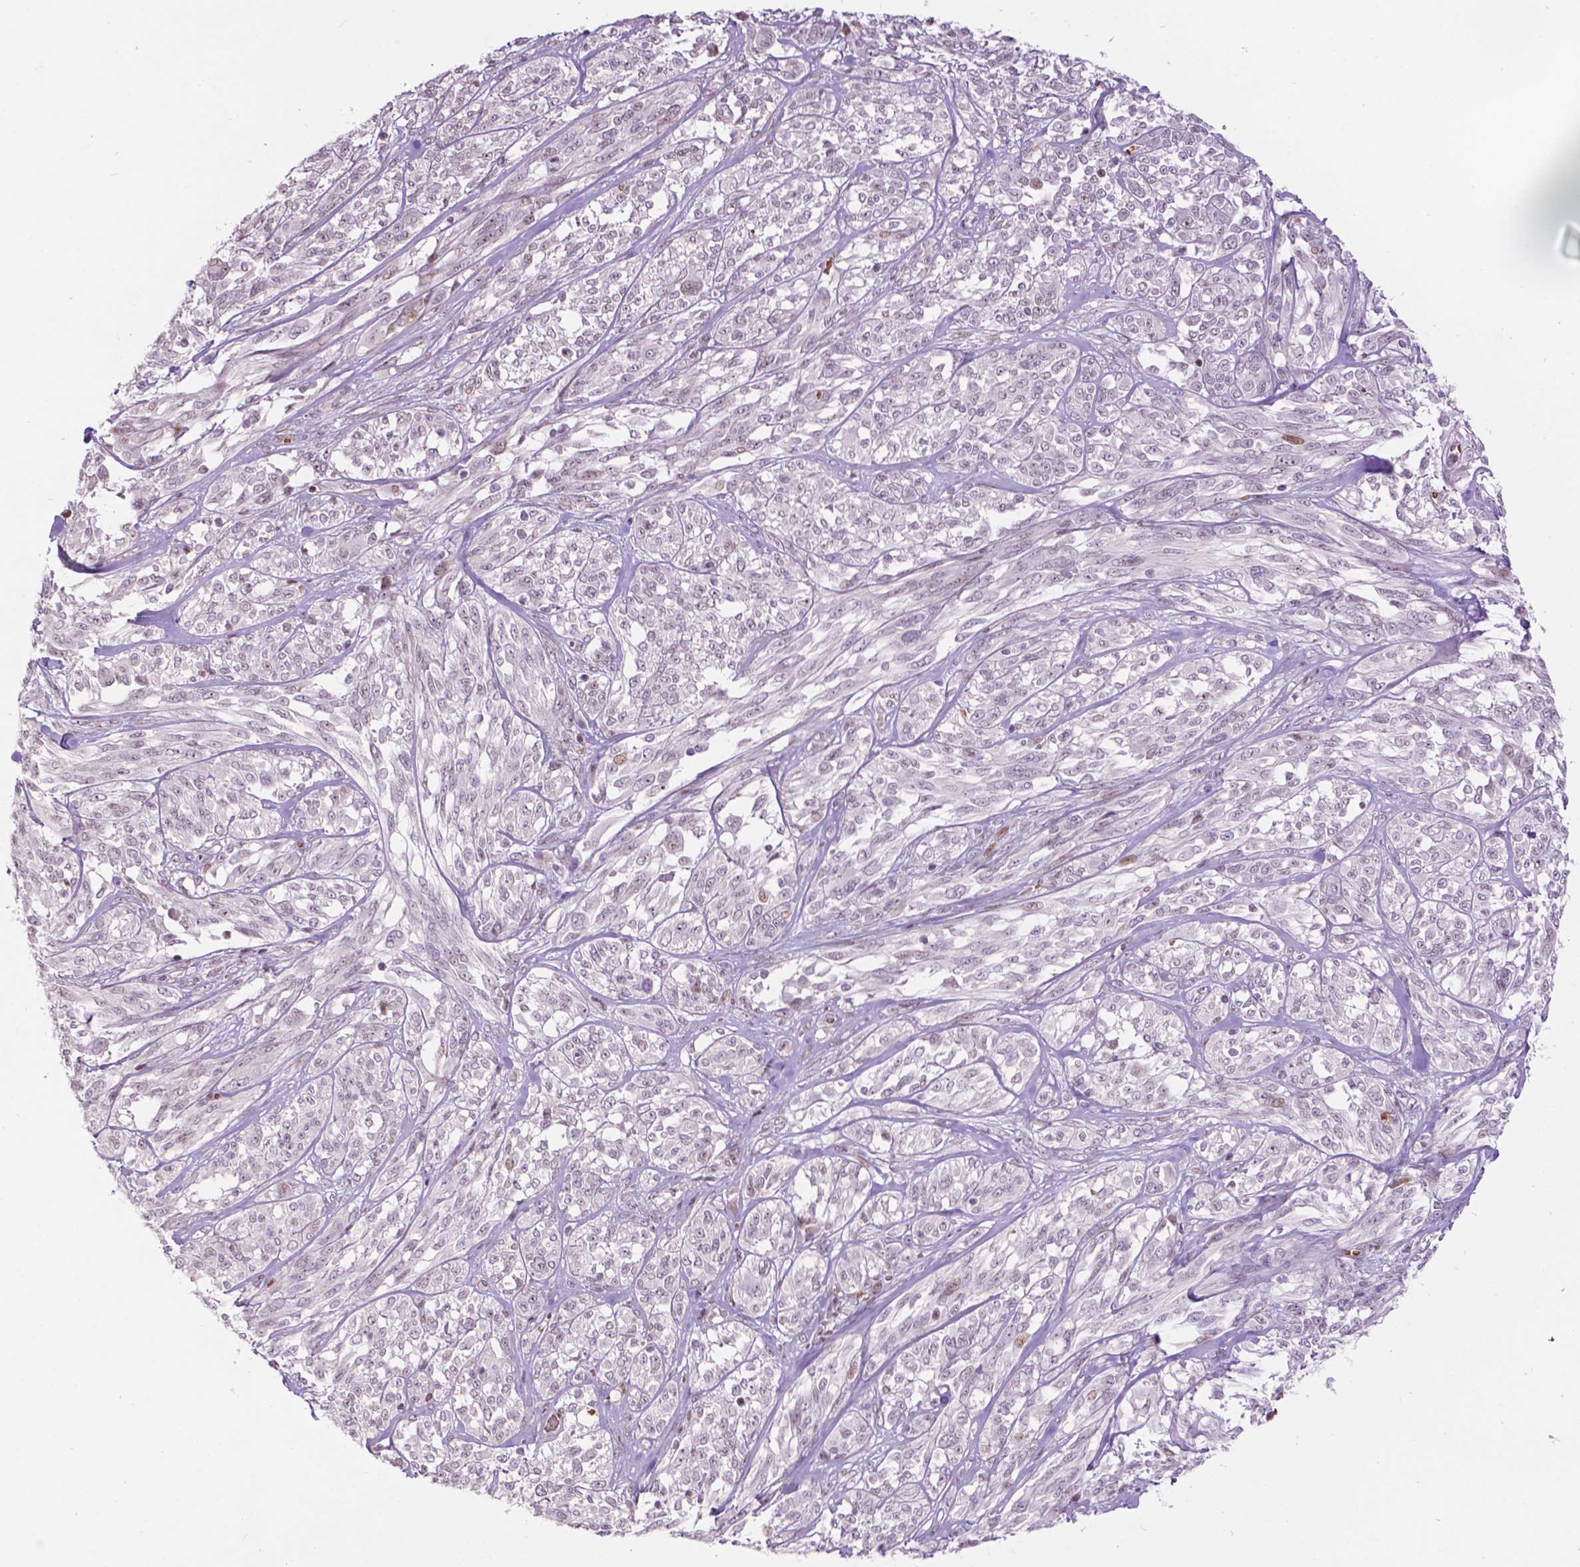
{"staining": {"intensity": "negative", "quantity": "none", "location": "none"}, "tissue": "melanoma", "cell_type": "Tumor cells", "image_type": "cancer", "snomed": [{"axis": "morphology", "description": "Malignant melanoma, NOS"}, {"axis": "topography", "description": "Skin"}], "caption": "IHC image of neoplastic tissue: human melanoma stained with DAB (3,3'-diaminobenzidine) shows no significant protein positivity in tumor cells. (Stains: DAB (3,3'-diaminobenzidine) immunohistochemistry with hematoxylin counter stain, Microscopy: brightfield microscopy at high magnification).", "gene": "PTPN18", "patient": {"sex": "female", "age": 91}}